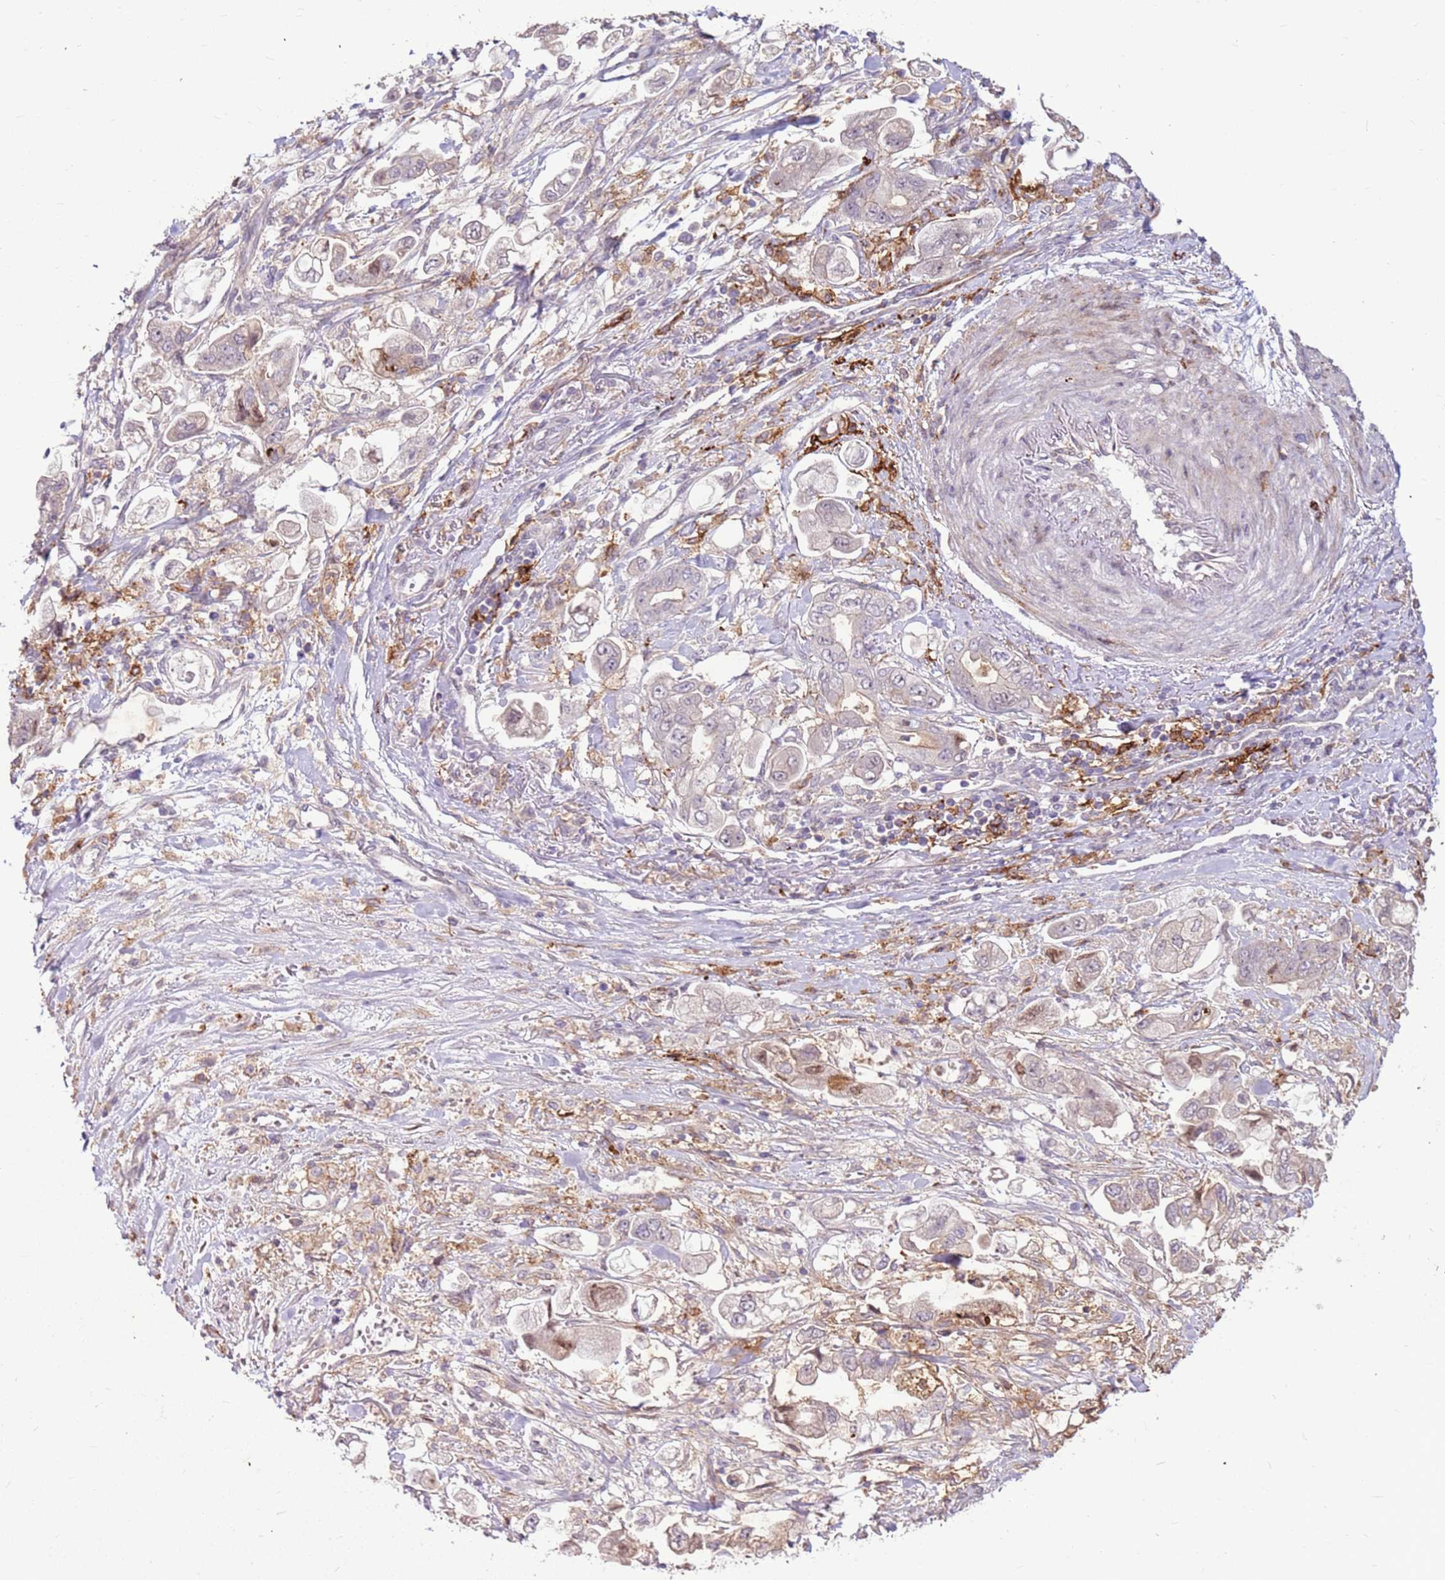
{"staining": {"intensity": "negative", "quantity": "none", "location": "none"}, "tissue": "stomach cancer", "cell_type": "Tumor cells", "image_type": "cancer", "snomed": [{"axis": "morphology", "description": "Adenocarcinoma, NOS"}, {"axis": "topography", "description": "Stomach"}], "caption": "Stomach cancer (adenocarcinoma) stained for a protein using immunohistochemistry (IHC) demonstrates no staining tumor cells.", "gene": "LGI4", "patient": {"sex": "male", "age": 62}}